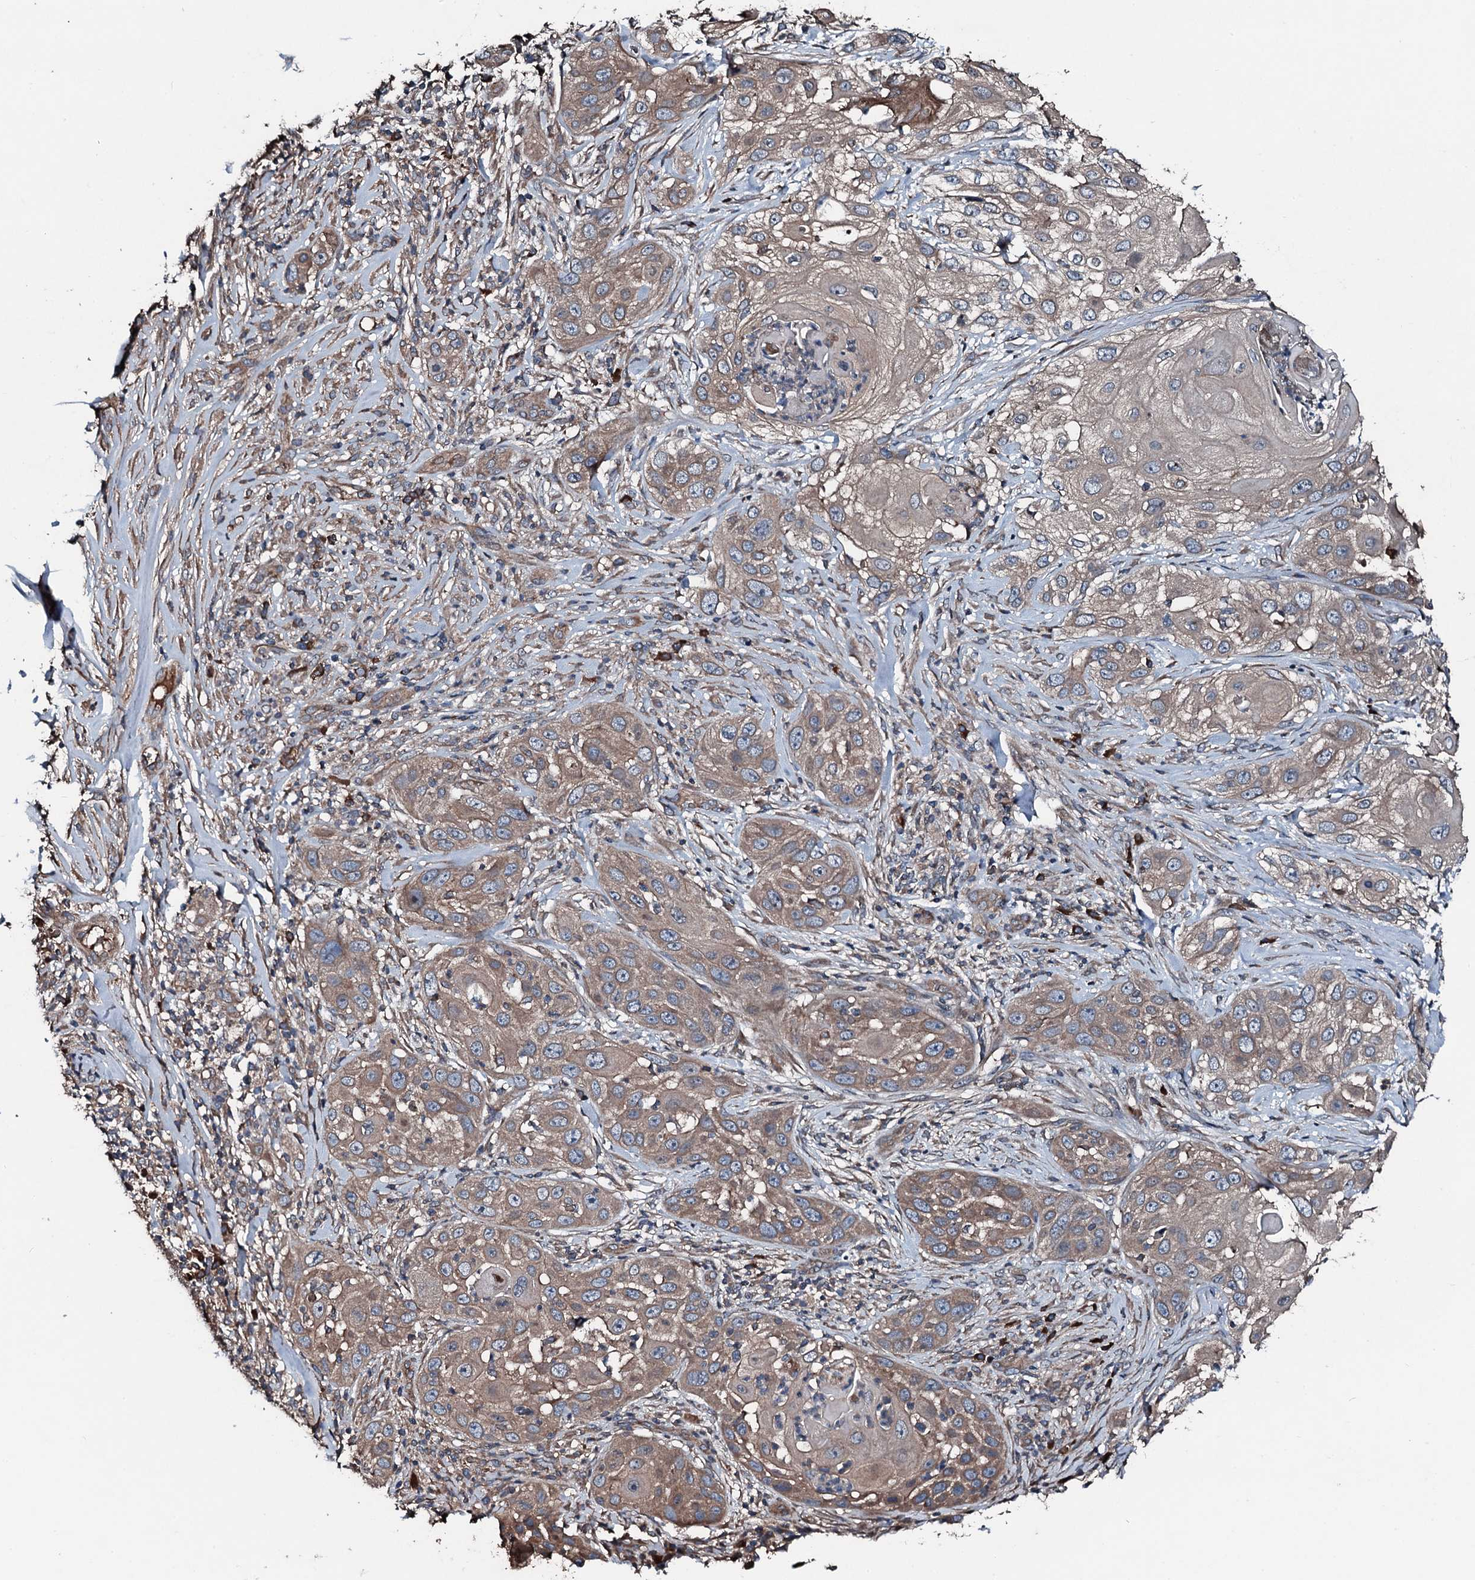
{"staining": {"intensity": "moderate", "quantity": ">75%", "location": "cytoplasmic/membranous"}, "tissue": "skin cancer", "cell_type": "Tumor cells", "image_type": "cancer", "snomed": [{"axis": "morphology", "description": "Squamous cell carcinoma, NOS"}, {"axis": "topography", "description": "Skin"}], "caption": "Skin cancer stained for a protein demonstrates moderate cytoplasmic/membranous positivity in tumor cells.", "gene": "AARS1", "patient": {"sex": "female", "age": 44}}